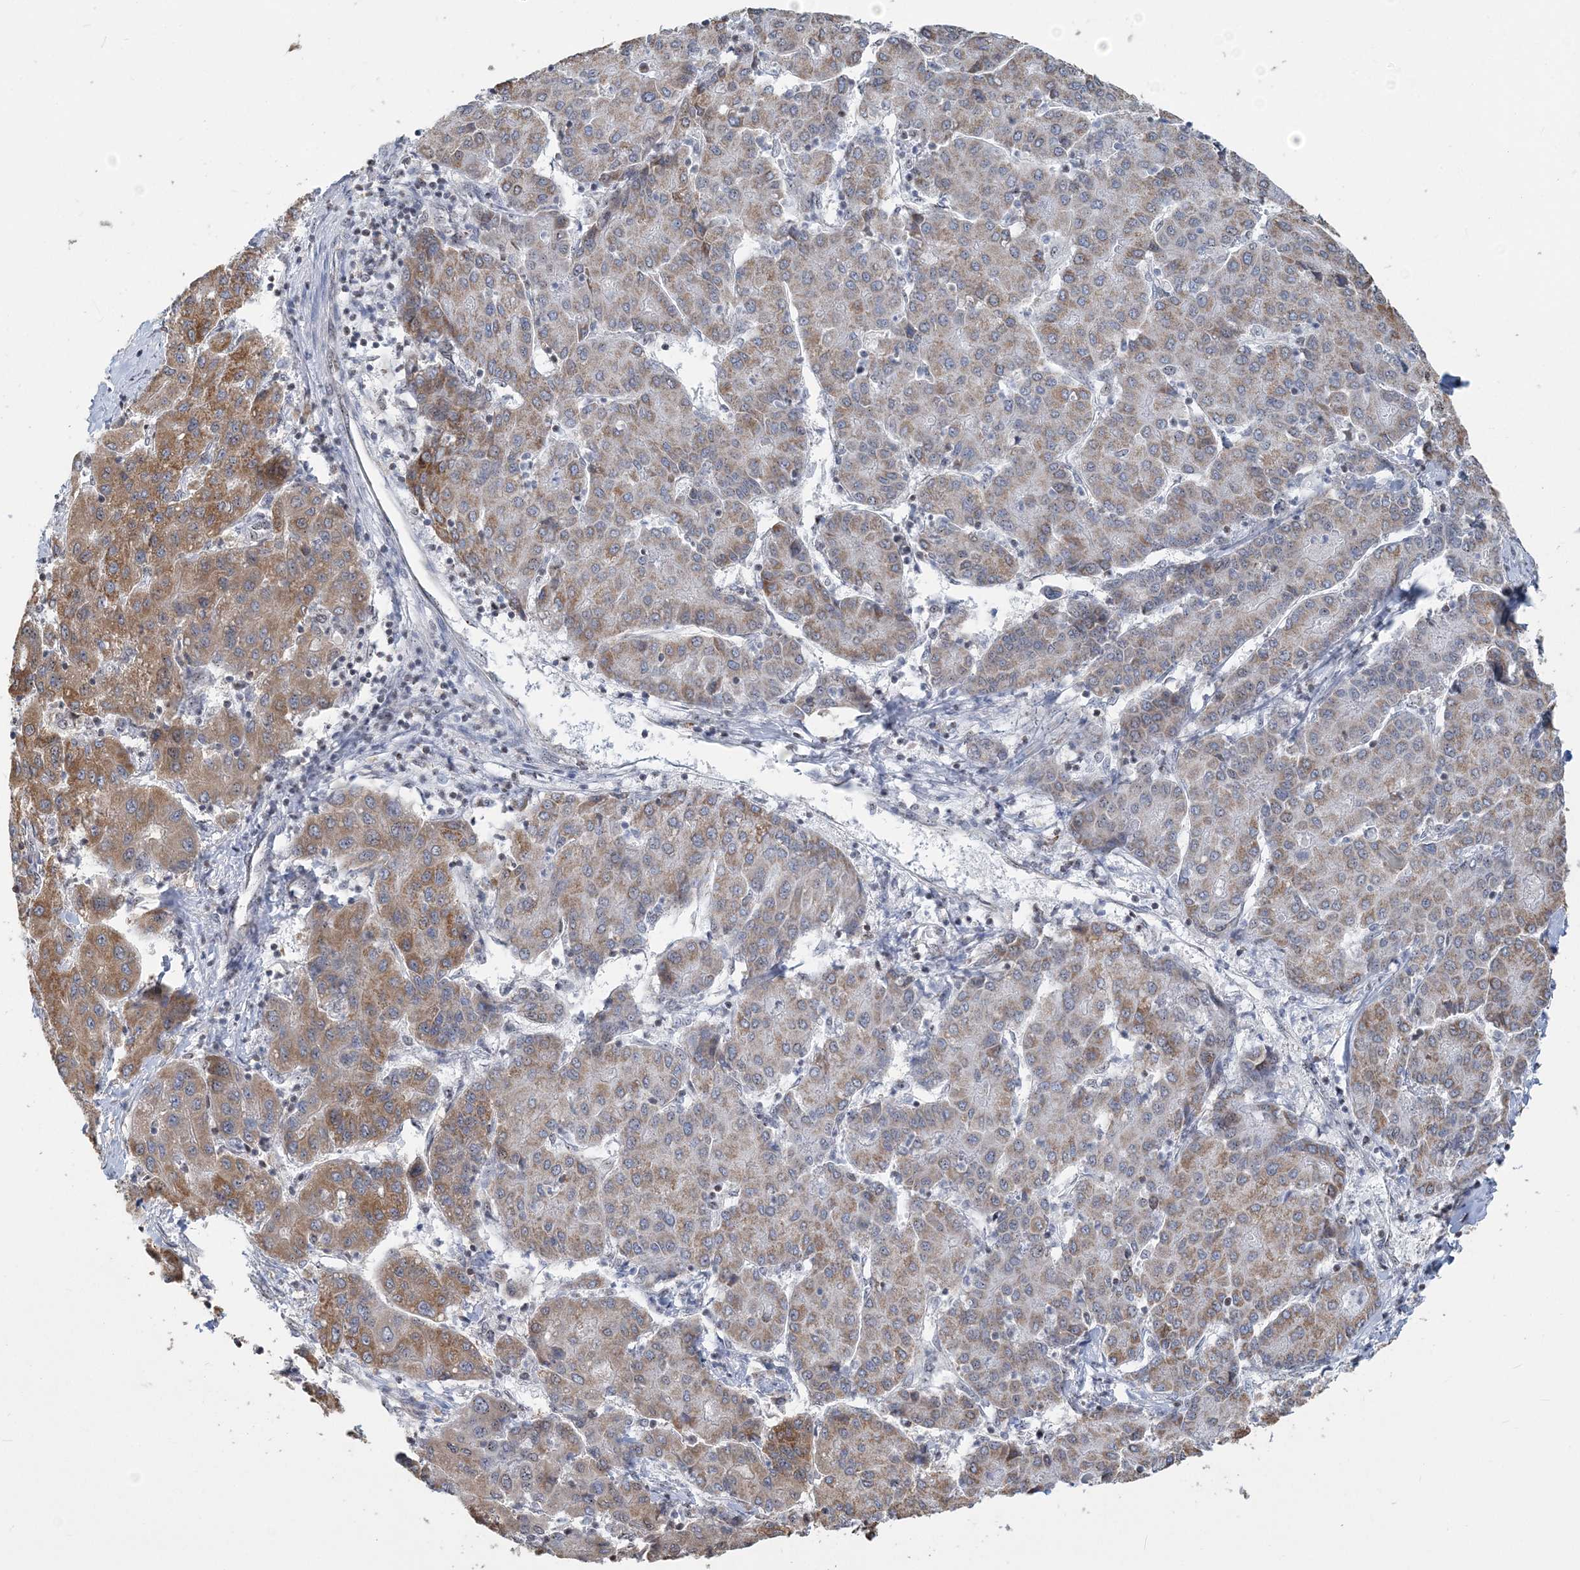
{"staining": {"intensity": "strong", "quantity": "25%-75%", "location": "cytoplasmic/membranous"}, "tissue": "liver cancer", "cell_type": "Tumor cells", "image_type": "cancer", "snomed": [{"axis": "morphology", "description": "Carcinoma, Hepatocellular, NOS"}, {"axis": "topography", "description": "Liver"}], "caption": "Immunohistochemistry (IHC) of human liver cancer (hepatocellular carcinoma) displays high levels of strong cytoplasmic/membranous expression in about 25%-75% of tumor cells.", "gene": "SUCLG1", "patient": {"sex": "male", "age": 65}}